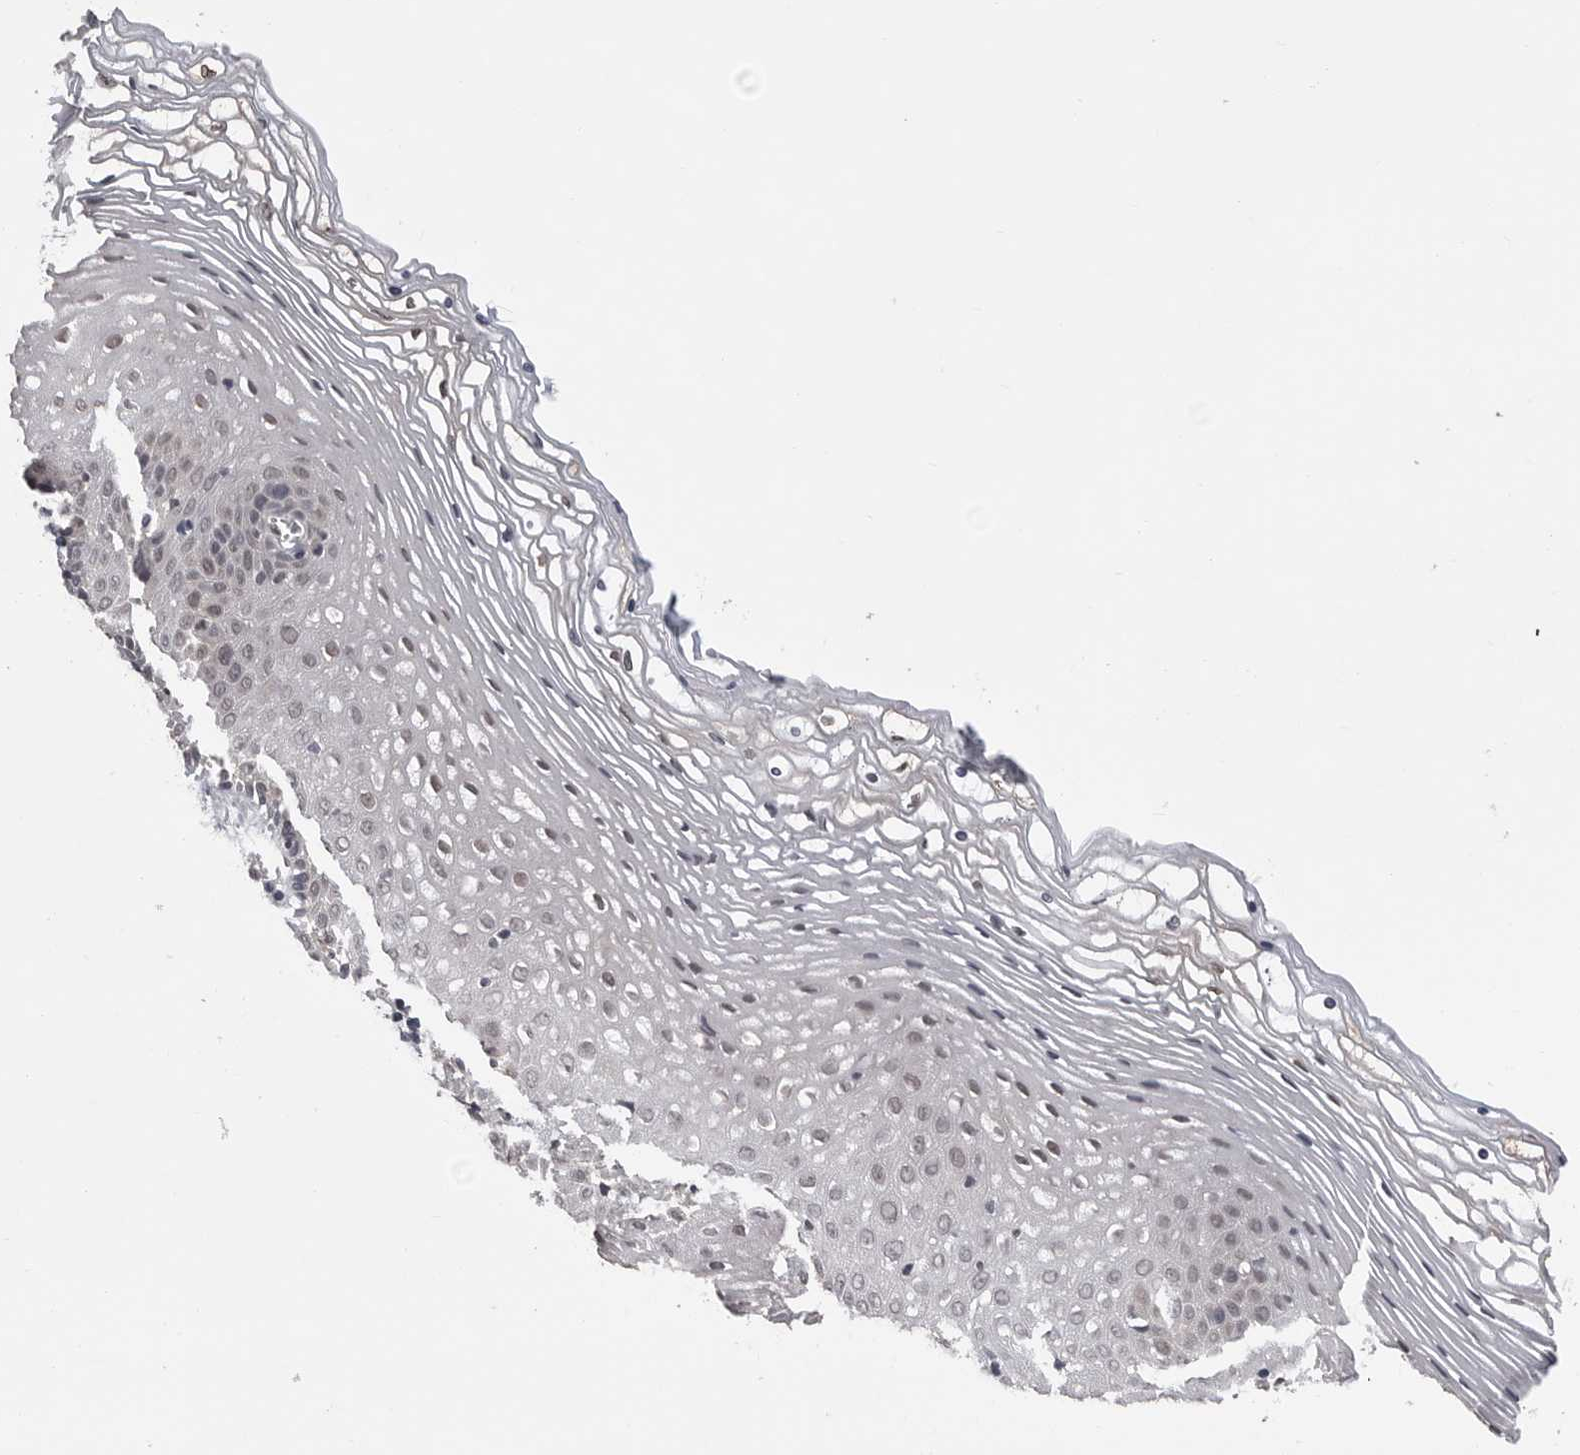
{"staining": {"intensity": "weak", "quantity": "25%-75%", "location": "nuclear"}, "tissue": "vagina", "cell_type": "Squamous epithelial cells", "image_type": "normal", "snomed": [{"axis": "morphology", "description": "Normal tissue, NOS"}, {"axis": "topography", "description": "Vagina"}], "caption": "Protein staining of benign vagina displays weak nuclear staining in approximately 25%-75% of squamous epithelial cells.", "gene": "TRMT13", "patient": {"sex": "female", "age": 32}}